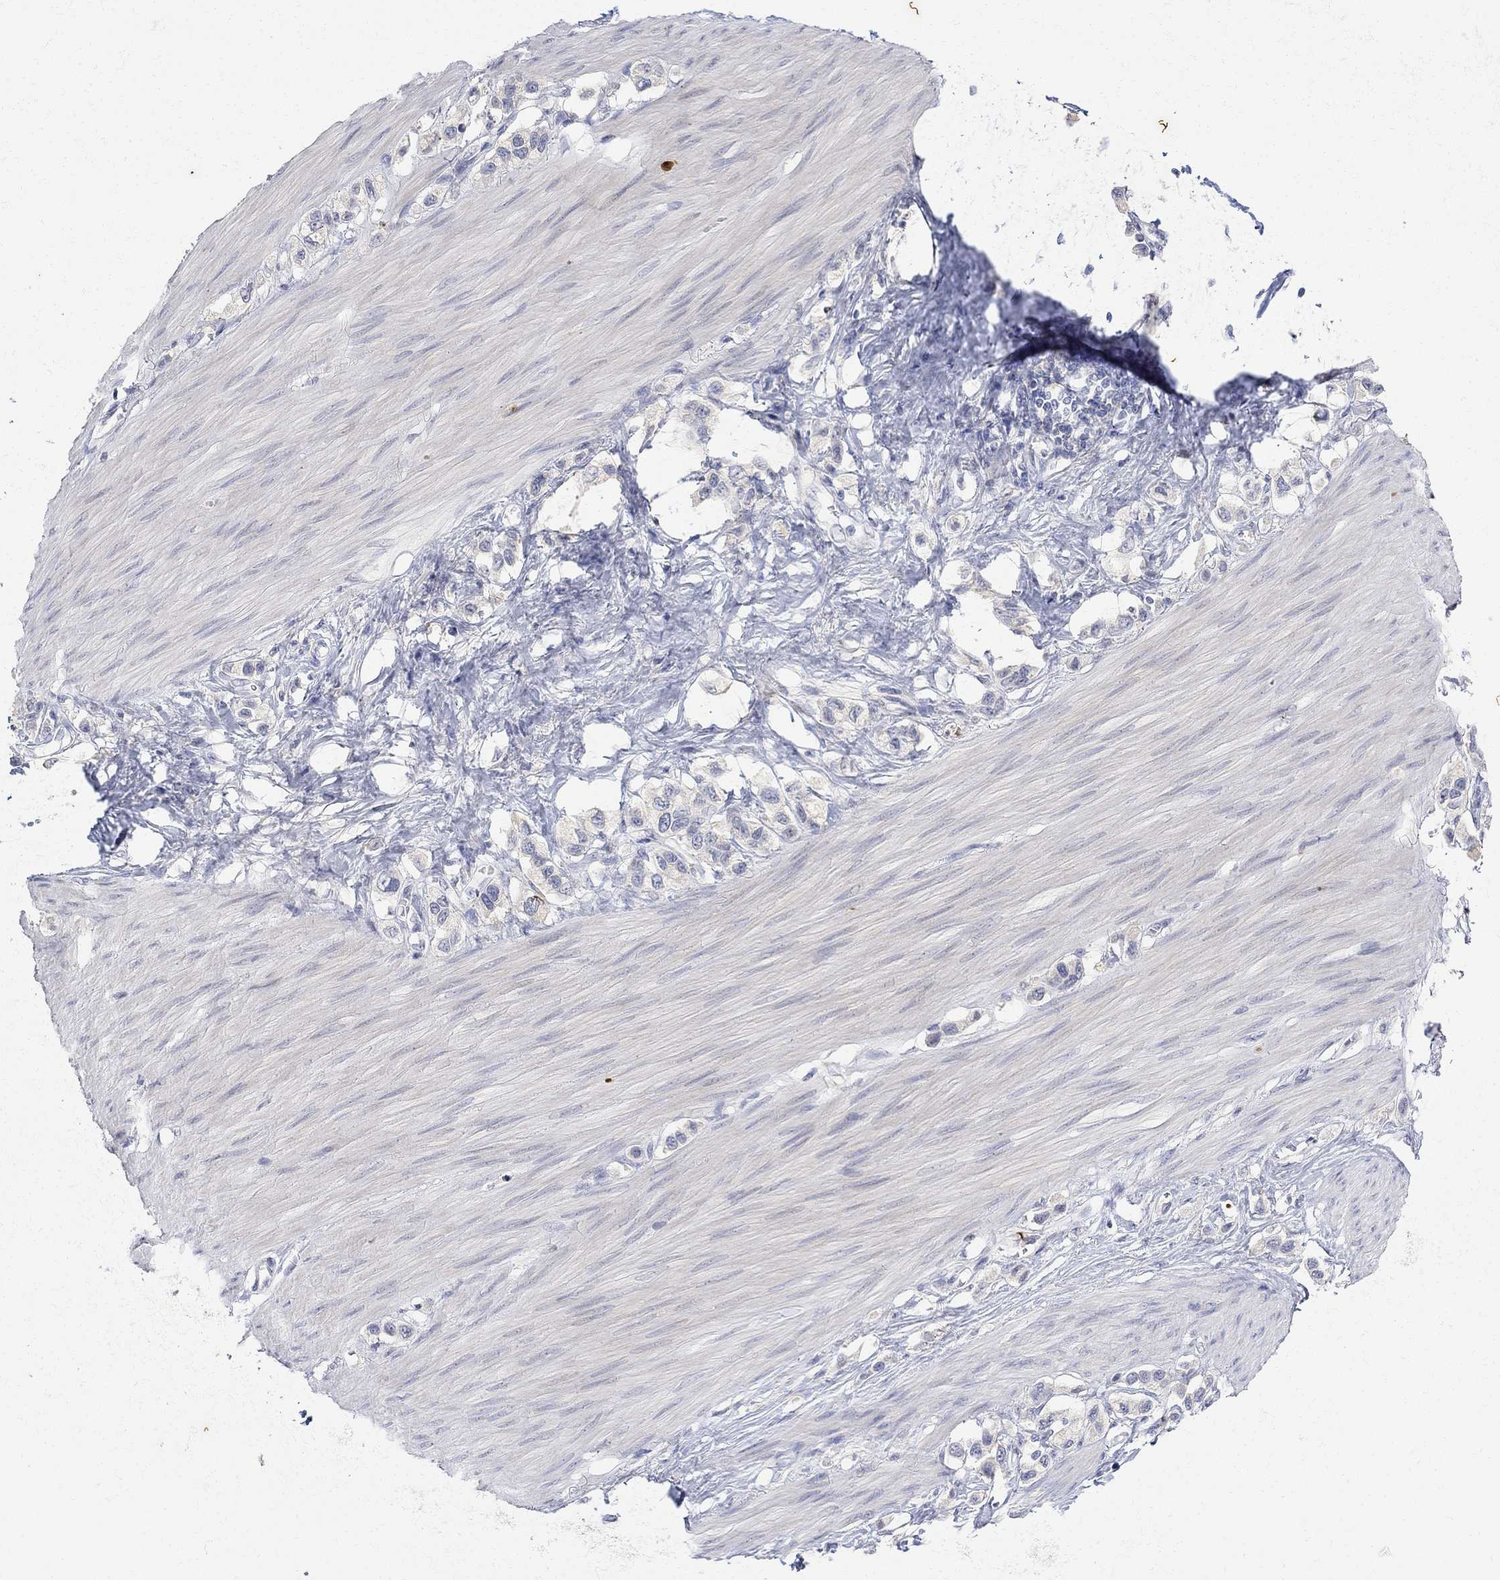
{"staining": {"intensity": "negative", "quantity": "none", "location": "none"}, "tissue": "stomach cancer", "cell_type": "Tumor cells", "image_type": "cancer", "snomed": [{"axis": "morphology", "description": "Normal tissue, NOS"}, {"axis": "morphology", "description": "Adenocarcinoma, NOS"}, {"axis": "morphology", "description": "Adenocarcinoma, High grade"}, {"axis": "topography", "description": "Stomach, upper"}, {"axis": "topography", "description": "Stomach"}], "caption": "DAB (3,3'-diaminobenzidine) immunohistochemical staining of adenocarcinoma (stomach) exhibits no significant positivity in tumor cells. The staining is performed using DAB (3,3'-diaminobenzidine) brown chromogen with nuclei counter-stained in using hematoxylin.", "gene": "FNDC5", "patient": {"sex": "female", "age": 65}}